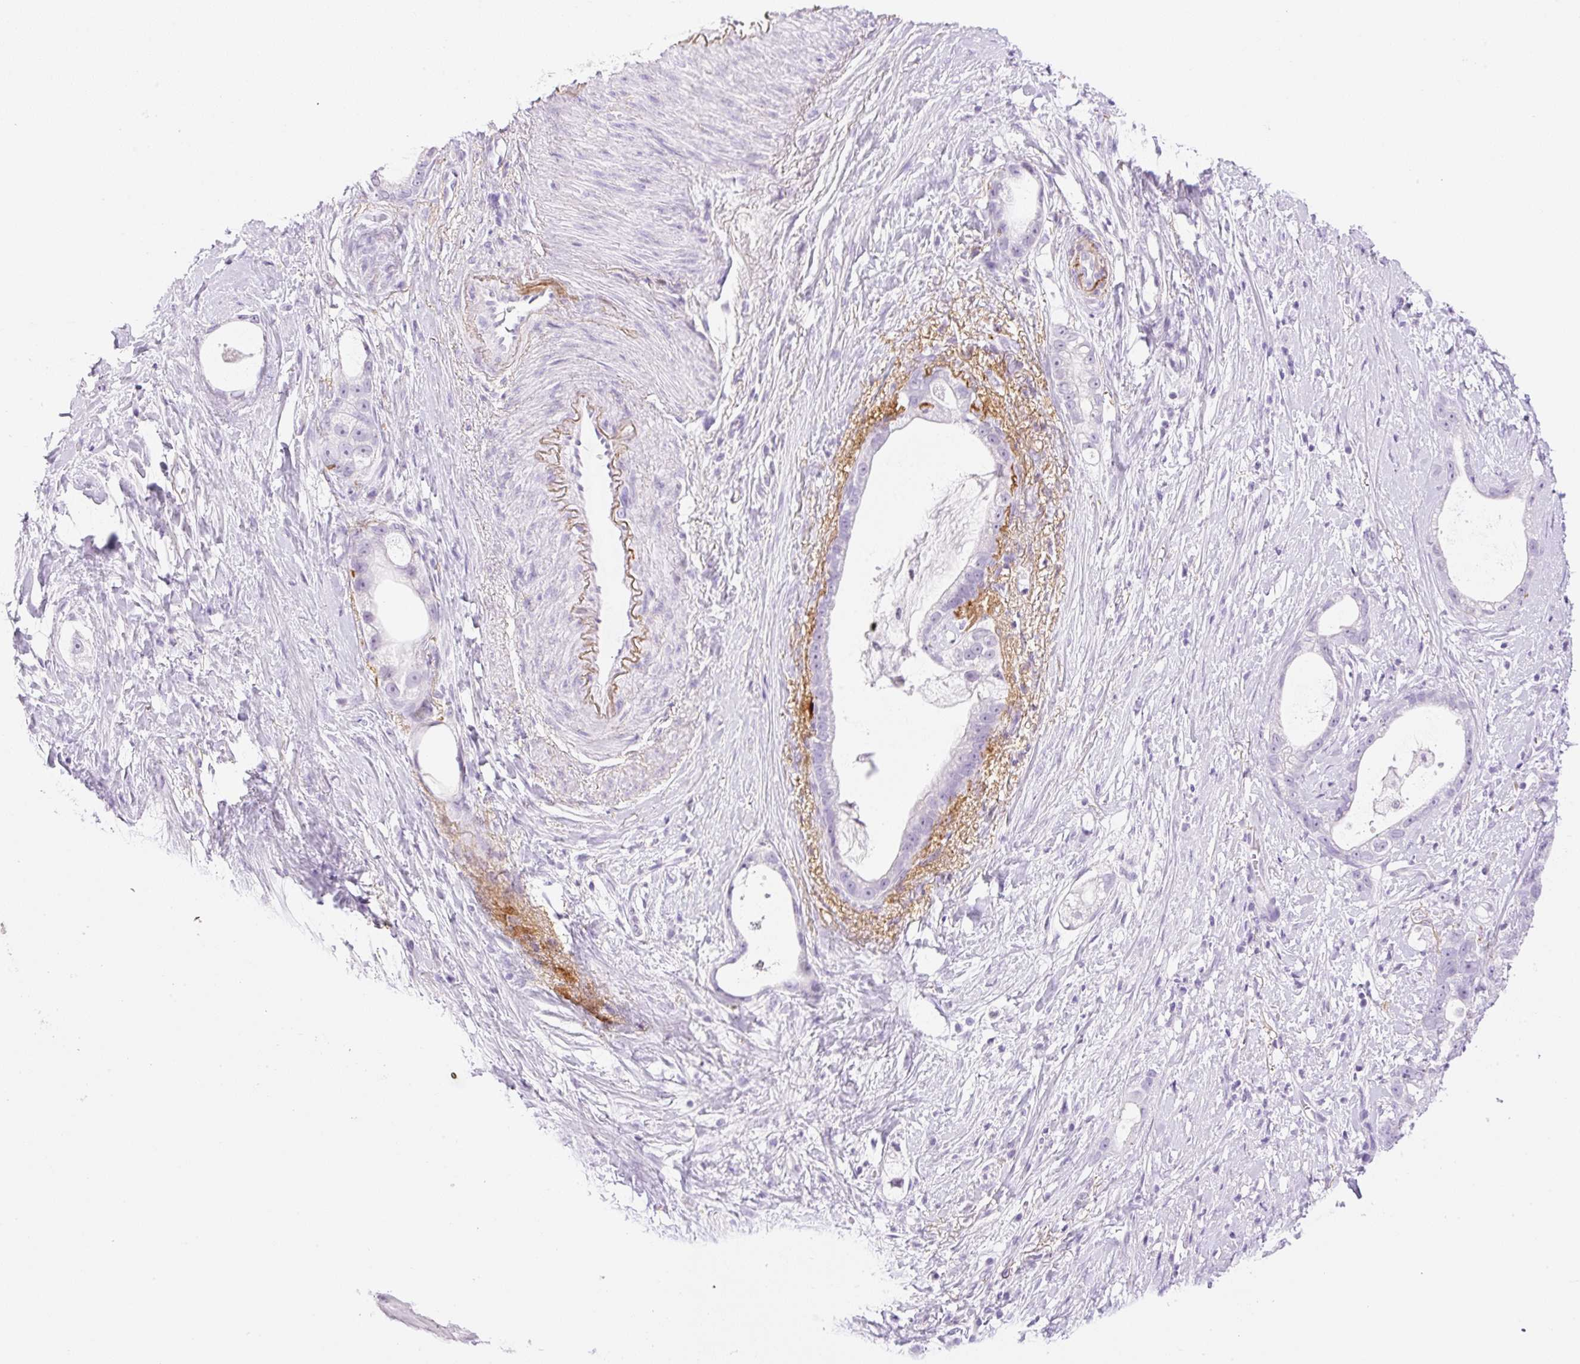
{"staining": {"intensity": "negative", "quantity": "none", "location": "none"}, "tissue": "stomach cancer", "cell_type": "Tumor cells", "image_type": "cancer", "snomed": [{"axis": "morphology", "description": "Adenocarcinoma, NOS"}, {"axis": "topography", "description": "Stomach"}], "caption": "This is a image of immunohistochemistry staining of stomach cancer (adenocarcinoma), which shows no staining in tumor cells.", "gene": "SP140L", "patient": {"sex": "male", "age": 55}}